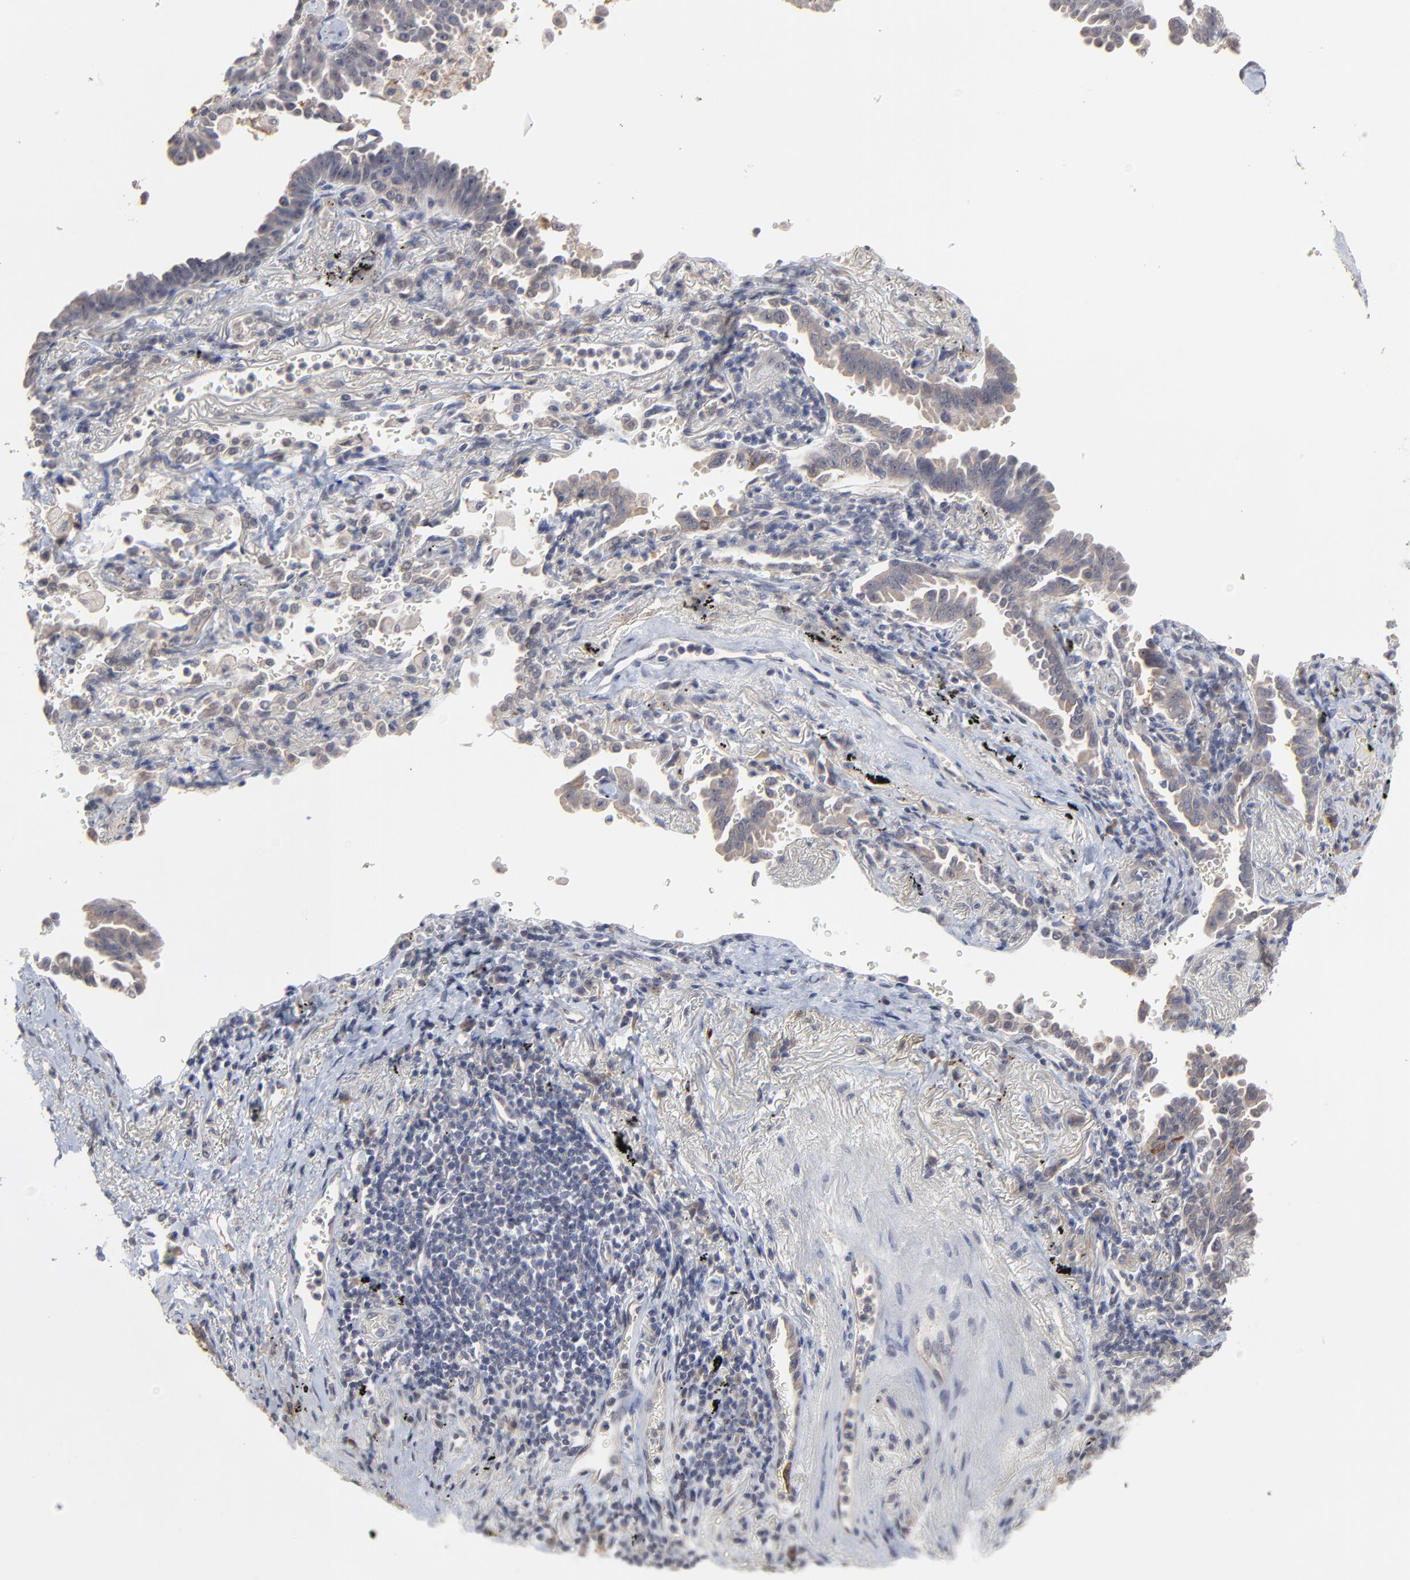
{"staining": {"intensity": "negative", "quantity": "none", "location": "none"}, "tissue": "lung cancer", "cell_type": "Tumor cells", "image_type": "cancer", "snomed": [{"axis": "morphology", "description": "Adenocarcinoma, NOS"}, {"axis": "topography", "description": "Lung"}], "caption": "Human lung cancer stained for a protein using immunohistochemistry (IHC) reveals no expression in tumor cells.", "gene": "FAM199X", "patient": {"sex": "female", "age": 64}}